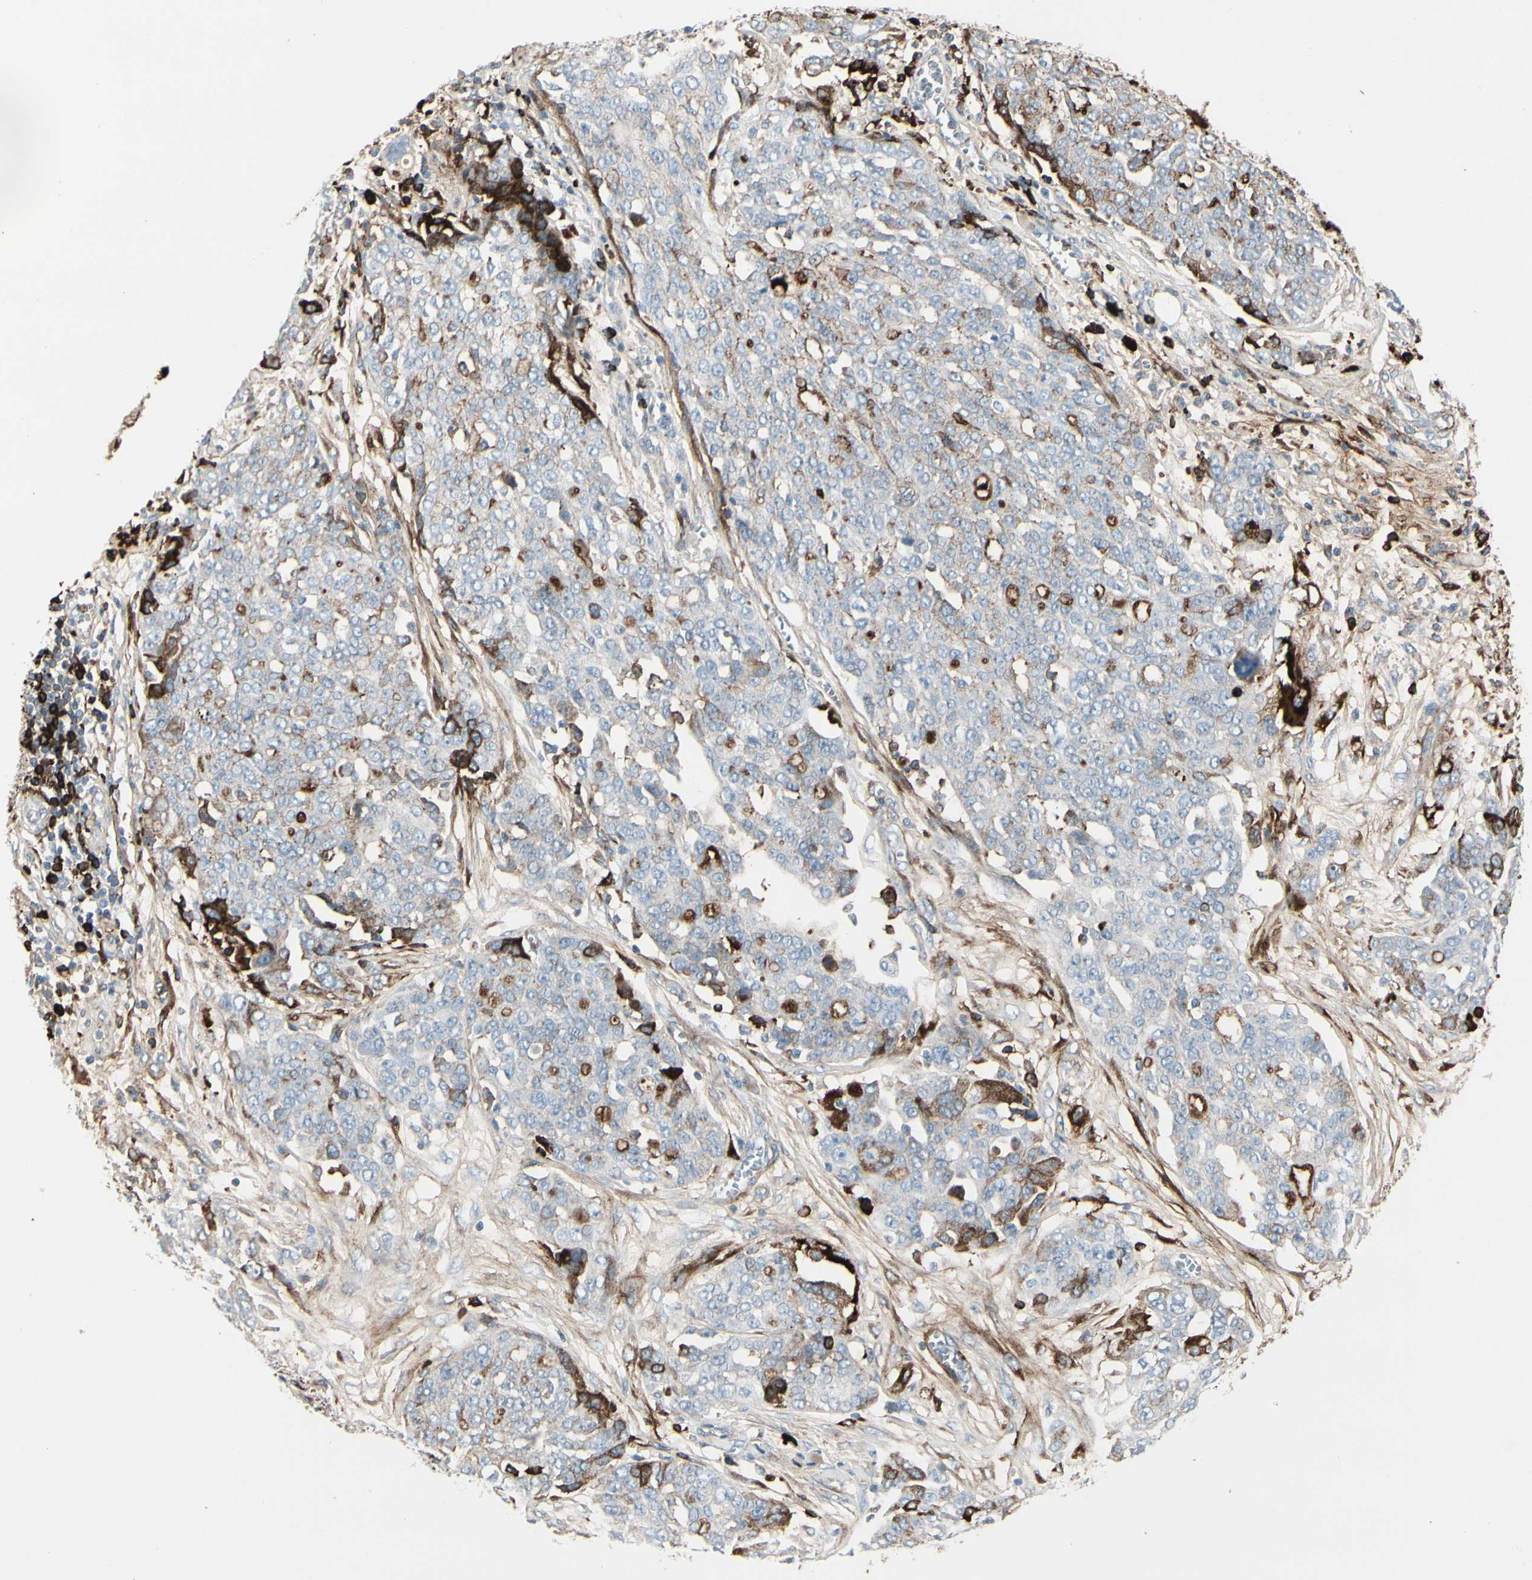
{"staining": {"intensity": "weak", "quantity": "<25%", "location": "cytoplasmic/membranous"}, "tissue": "ovarian cancer", "cell_type": "Tumor cells", "image_type": "cancer", "snomed": [{"axis": "morphology", "description": "Cystadenocarcinoma, serous, NOS"}, {"axis": "topography", "description": "Soft tissue"}, {"axis": "topography", "description": "Ovary"}], "caption": "Tumor cells are negative for brown protein staining in ovarian cancer. (DAB IHC visualized using brightfield microscopy, high magnification).", "gene": "IGHG1", "patient": {"sex": "female", "age": 57}}